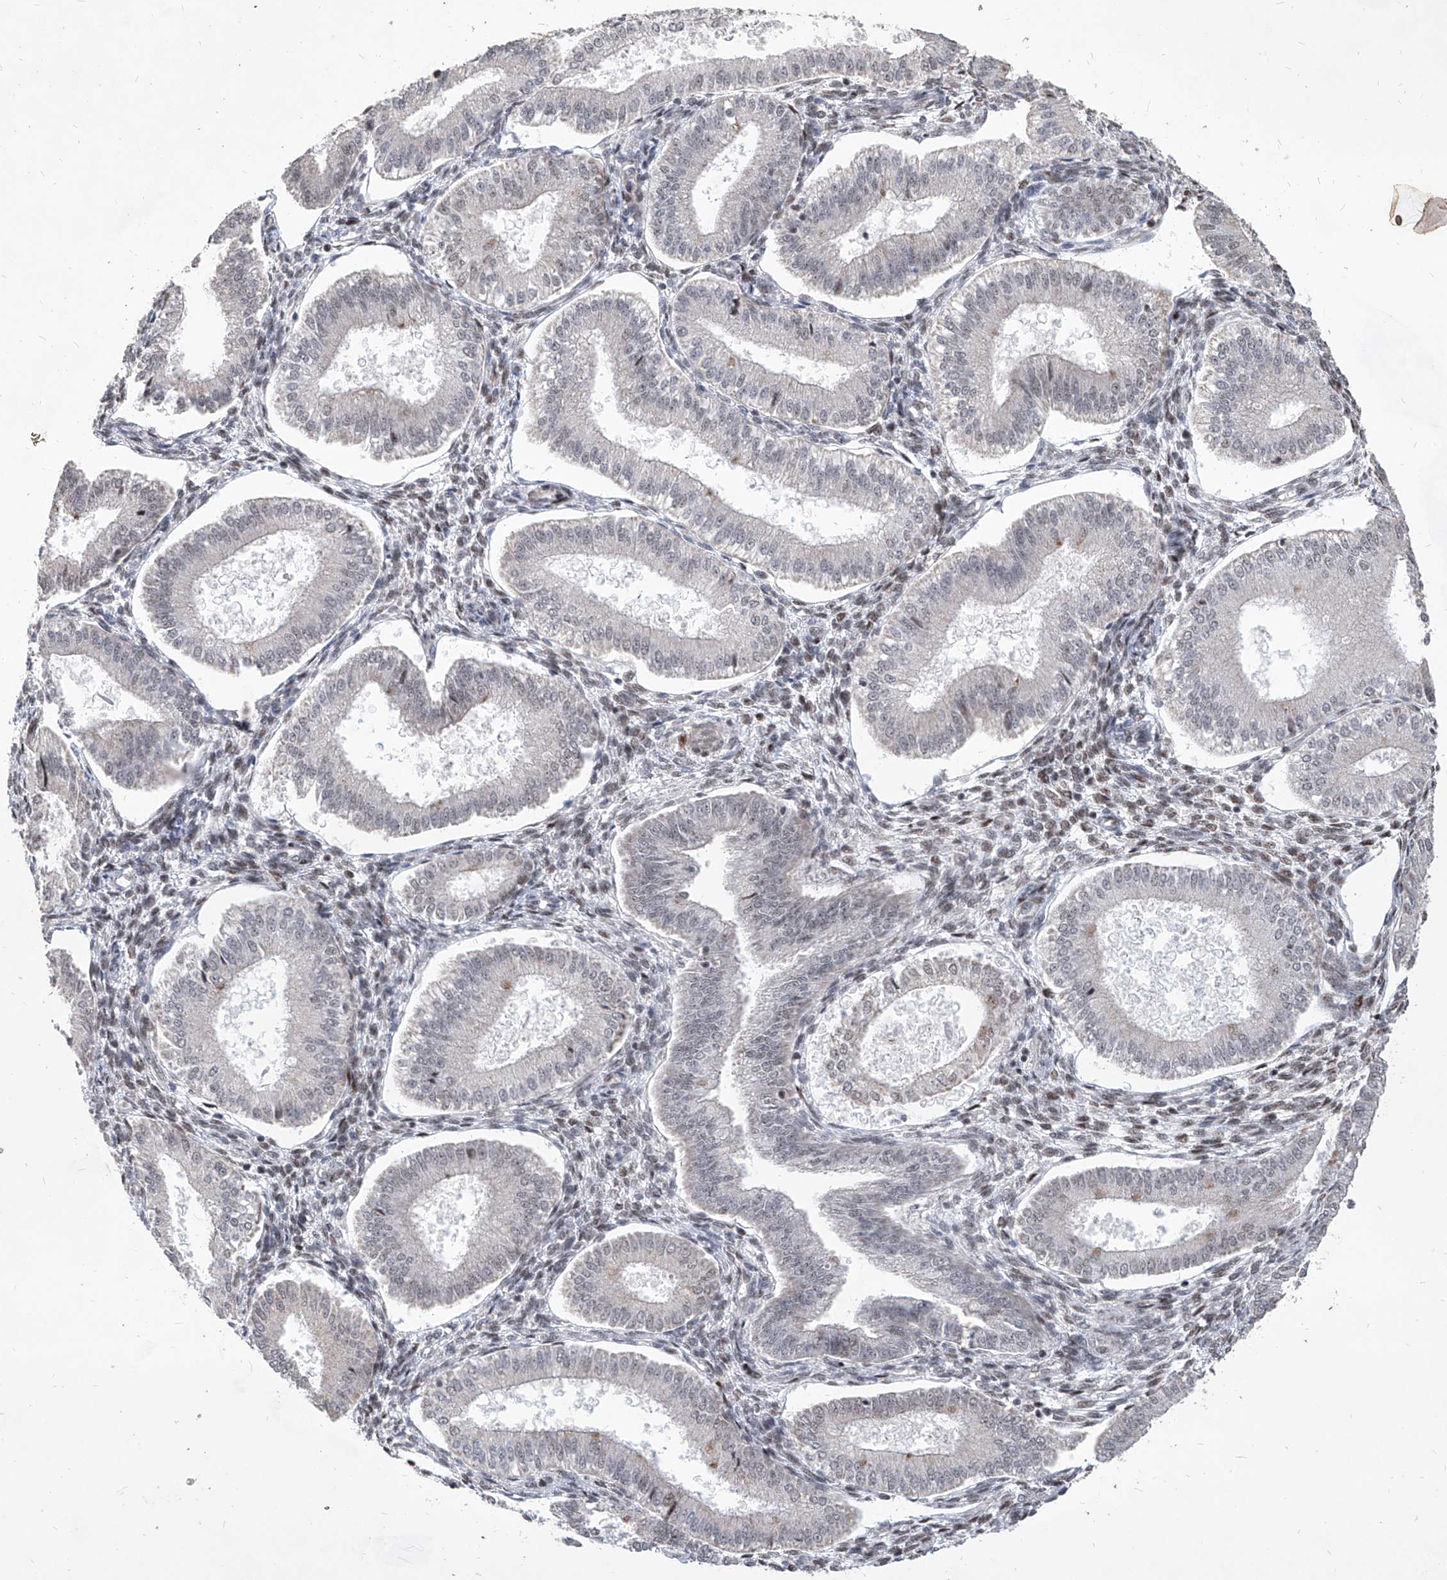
{"staining": {"intensity": "moderate", "quantity": "<25%", "location": "nuclear"}, "tissue": "endometrium", "cell_type": "Cells in endometrial stroma", "image_type": "normal", "snomed": [{"axis": "morphology", "description": "Normal tissue, NOS"}, {"axis": "topography", "description": "Endometrium"}], "caption": "Cells in endometrial stroma exhibit low levels of moderate nuclear positivity in approximately <25% of cells in benign endometrium. Immunohistochemistry stains the protein in brown and the nuclei are stained blue.", "gene": "IRF2", "patient": {"sex": "female", "age": 39}}